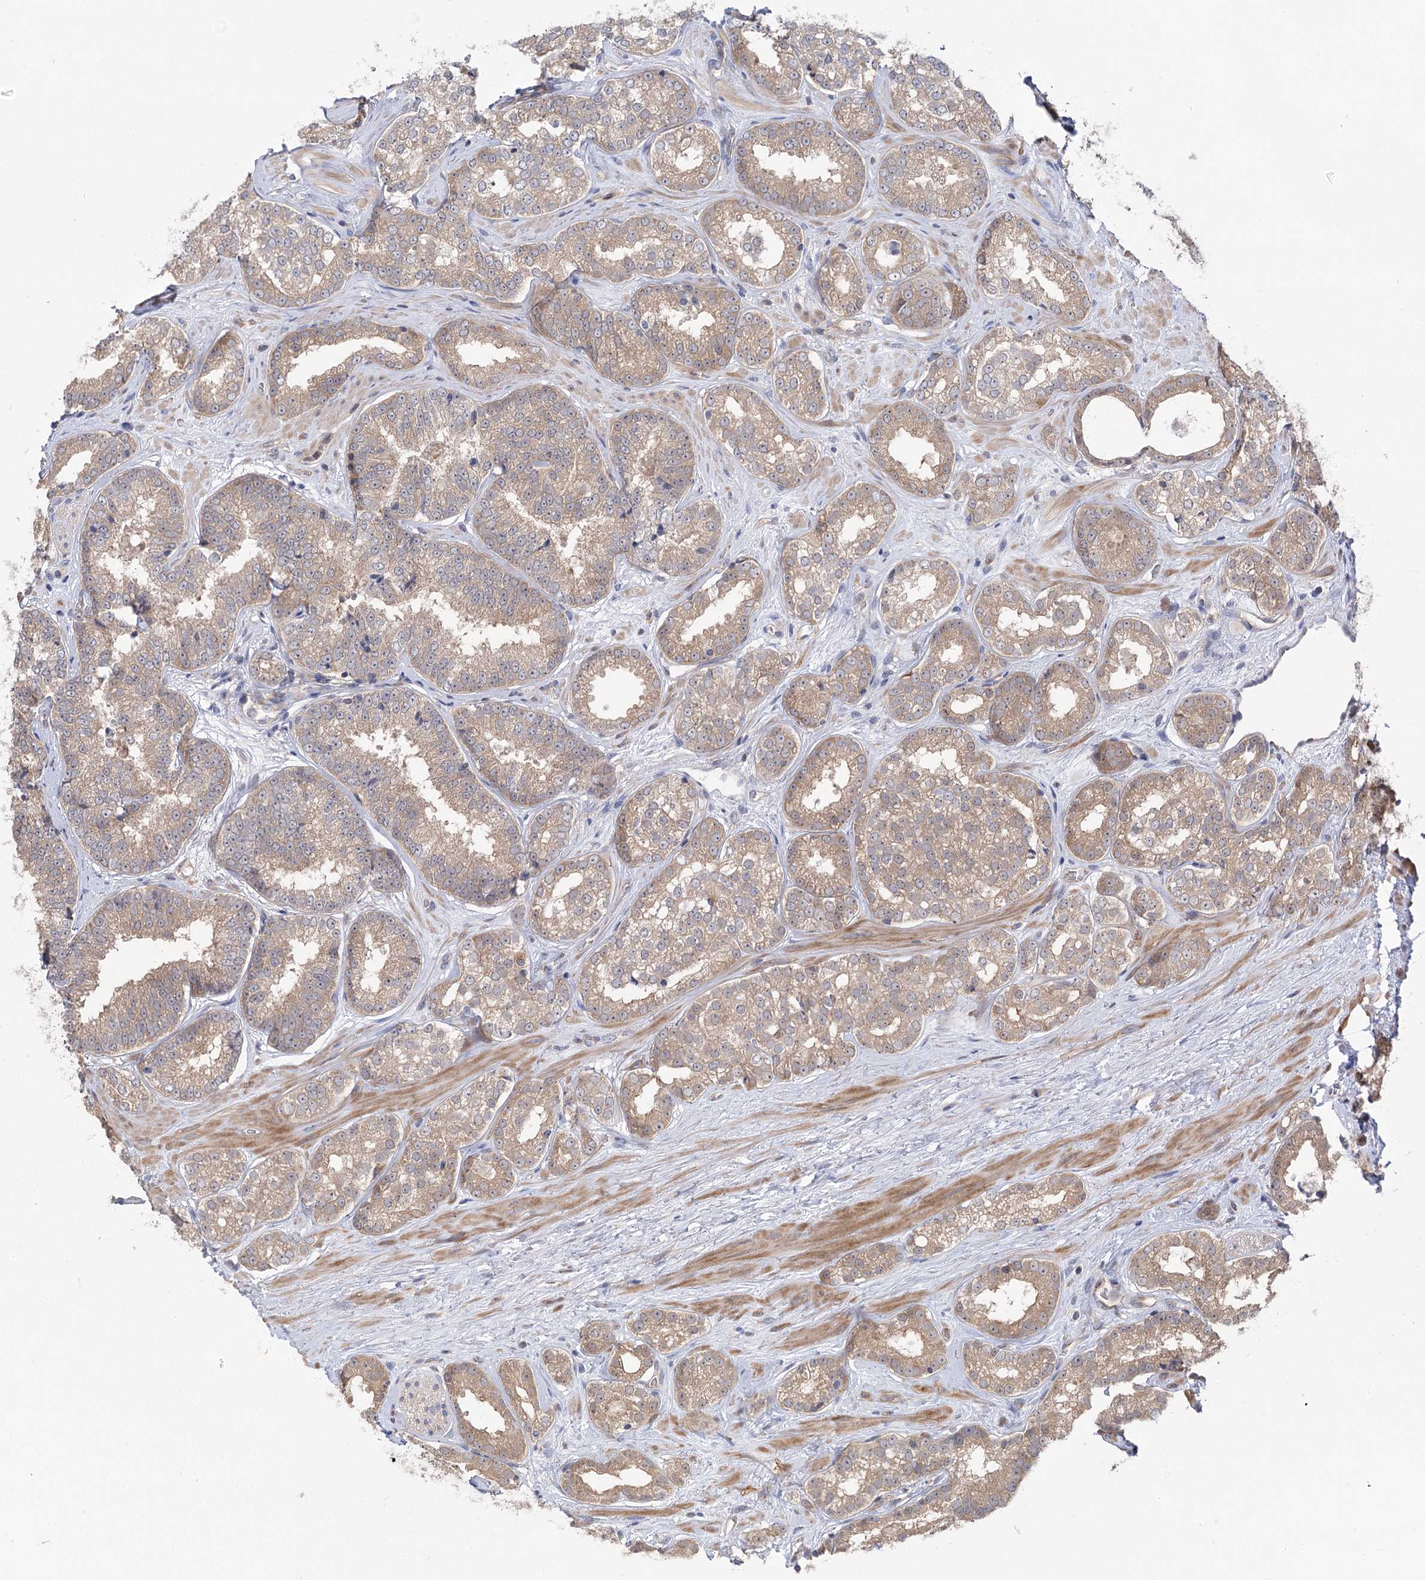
{"staining": {"intensity": "weak", "quantity": ">75%", "location": "cytoplasmic/membranous"}, "tissue": "prostate cancer", "cell_type": "Tumor cells", "image_type": "cancer", "snomed": [{"axis": "morphology", "description": "Normal tissue, NOS"}, {"axis": "morphology", "description": "Adenocarcinoma, High grade"}, {"axis": "topography", "description": "Prostate"}], "caption": "A high-resolution image shows immunohistochemistry (IHC) staining of prostate cancer (high-grade adenocarcinoma), which displays weak cytoplasmic/membranous expression in about >75% of tumor cells. (DAB (3,3'-diaminobenzidine) IHC with brightfield microscopy, high magnification).", "gene": "VPS37B", "patient": {"sex": "male", "age": 83}}